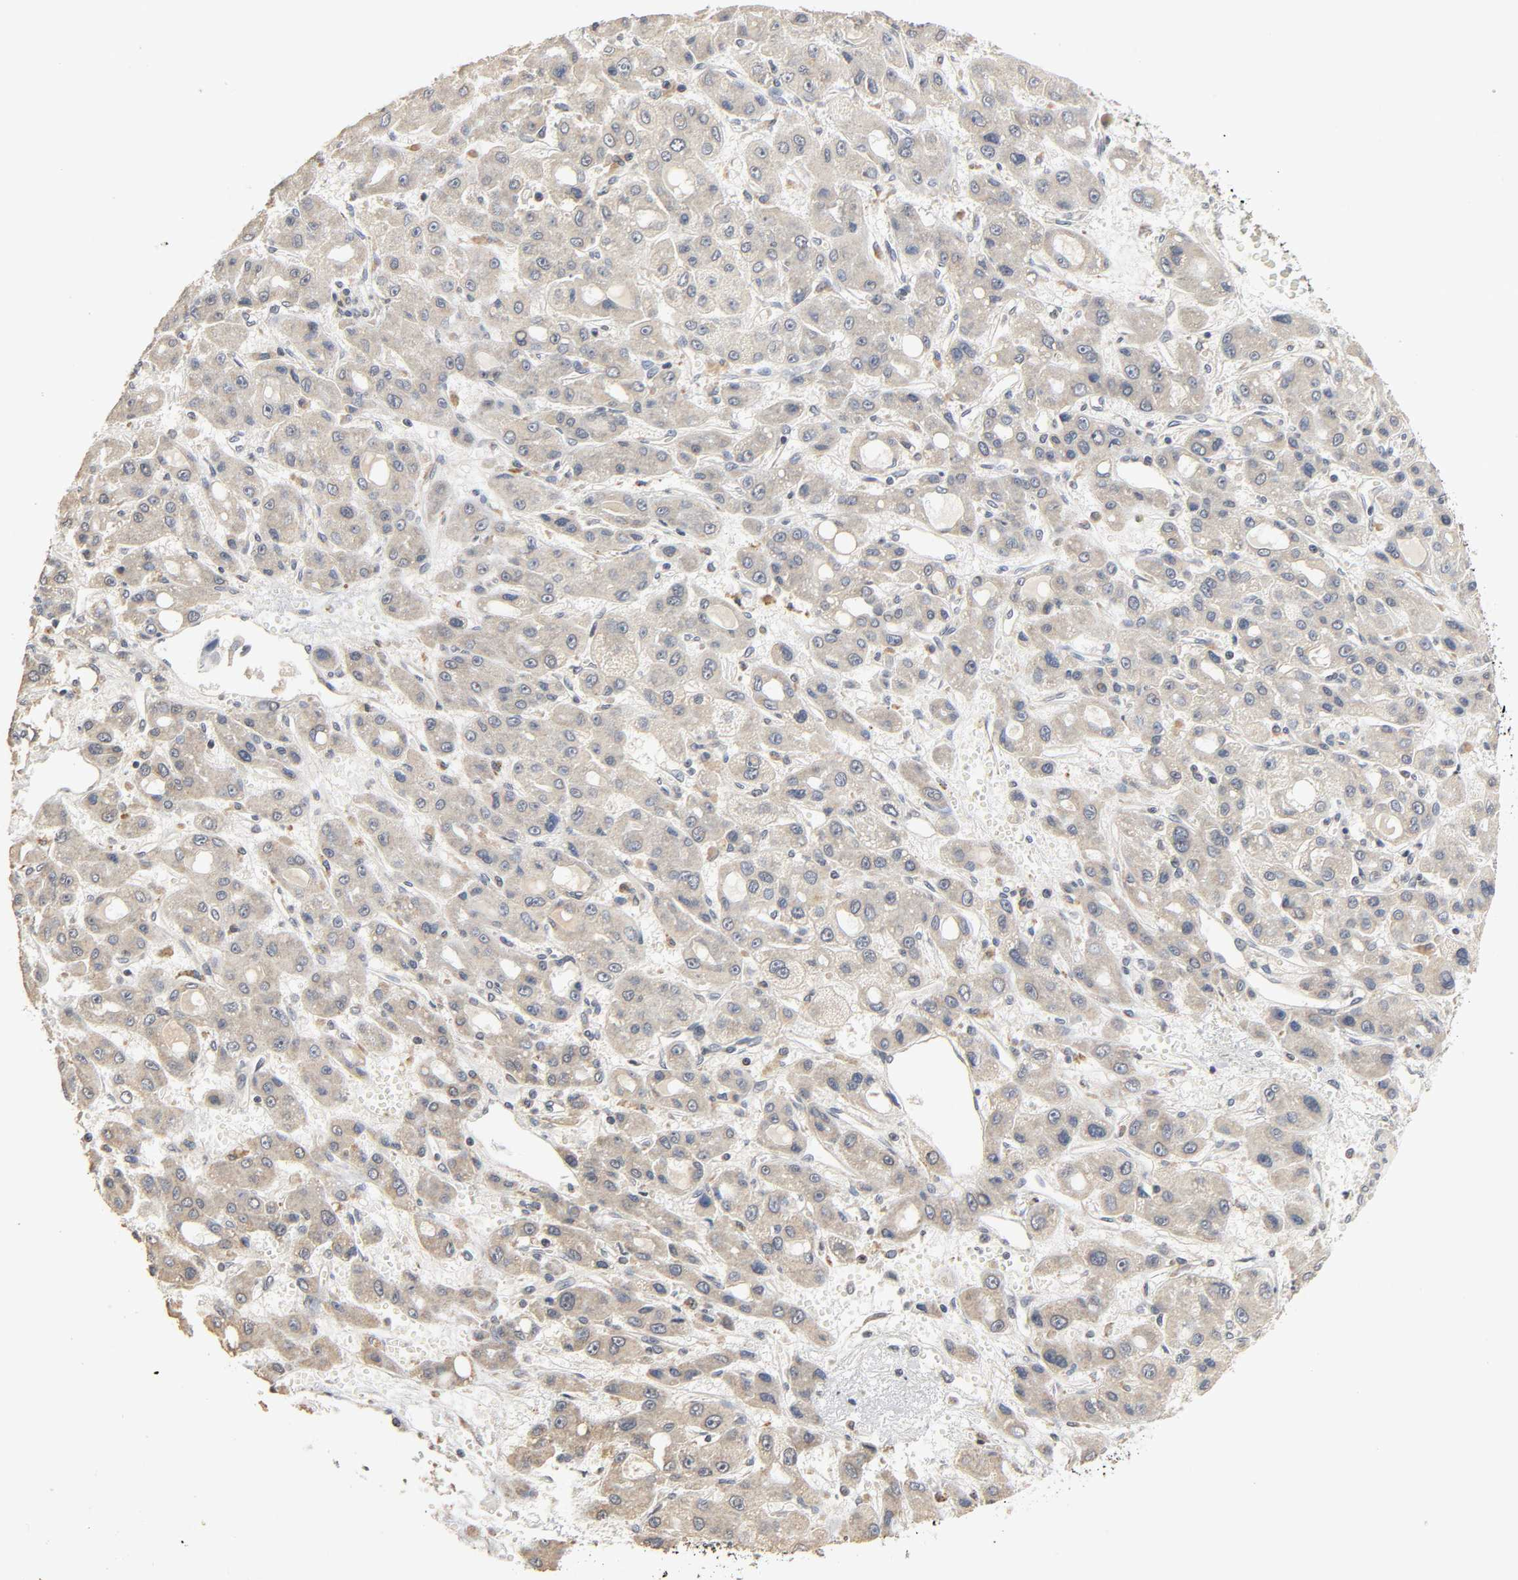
{"staining": {"intensity": "weak", "quantity": ">75%", "location": "cytoplasmic/membranous"}, "tissue": "liver cancer", "cell_type": "Tumor cells", "image_type": "cancer", "snomed": [{"axis": "morphology", "description": "Carcinoma, Hepatocellular, NOS"}, {"axis": "topography", "description": "Liver"}], "caption": "Protein expression analysis of hepatocellular carcinoma (liver) exhibits weak cytoplasmic/membranous staining in about >75% of tumor cells.", "gene": "CLEC4E", "patient": {"sex": "male", "age": 55}}